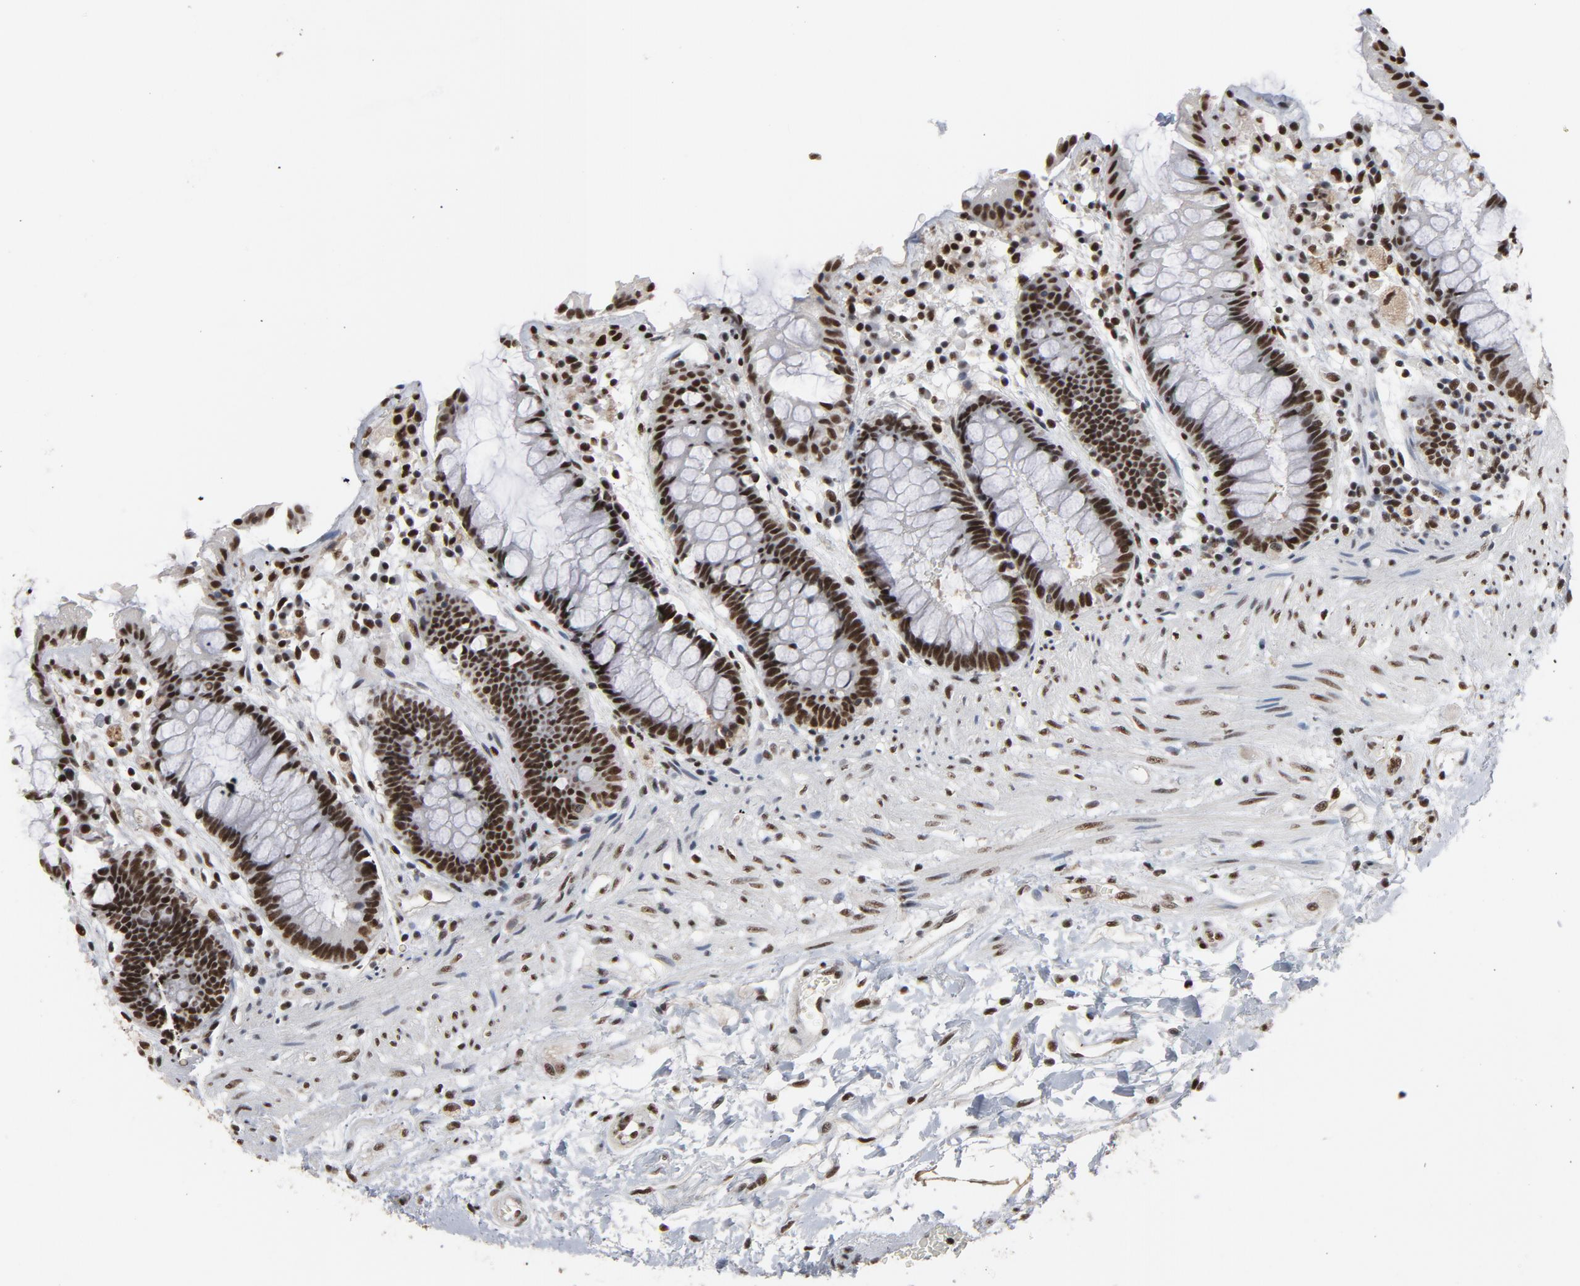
{"staining": {"intensity": "strong", "quantity": ">75%", "location": "nuclear"}, "tissue": "rectum", "cell_type": "Glandular cells", "image_type": "normal", "snomed": [{"axis": "morphology", "description": "Normal tissue, NOS"}, {"axis": "topography", "description": "Rectum"}], "caption": "This photomicrograph demonstrates immunohistochemistry (IHC) staining of unremarkable human rectum, with high strong nuclear expression in about >75% of glandular cells.", "gene": "MRE11", "patient": {"sex": "female", "age": 46}}